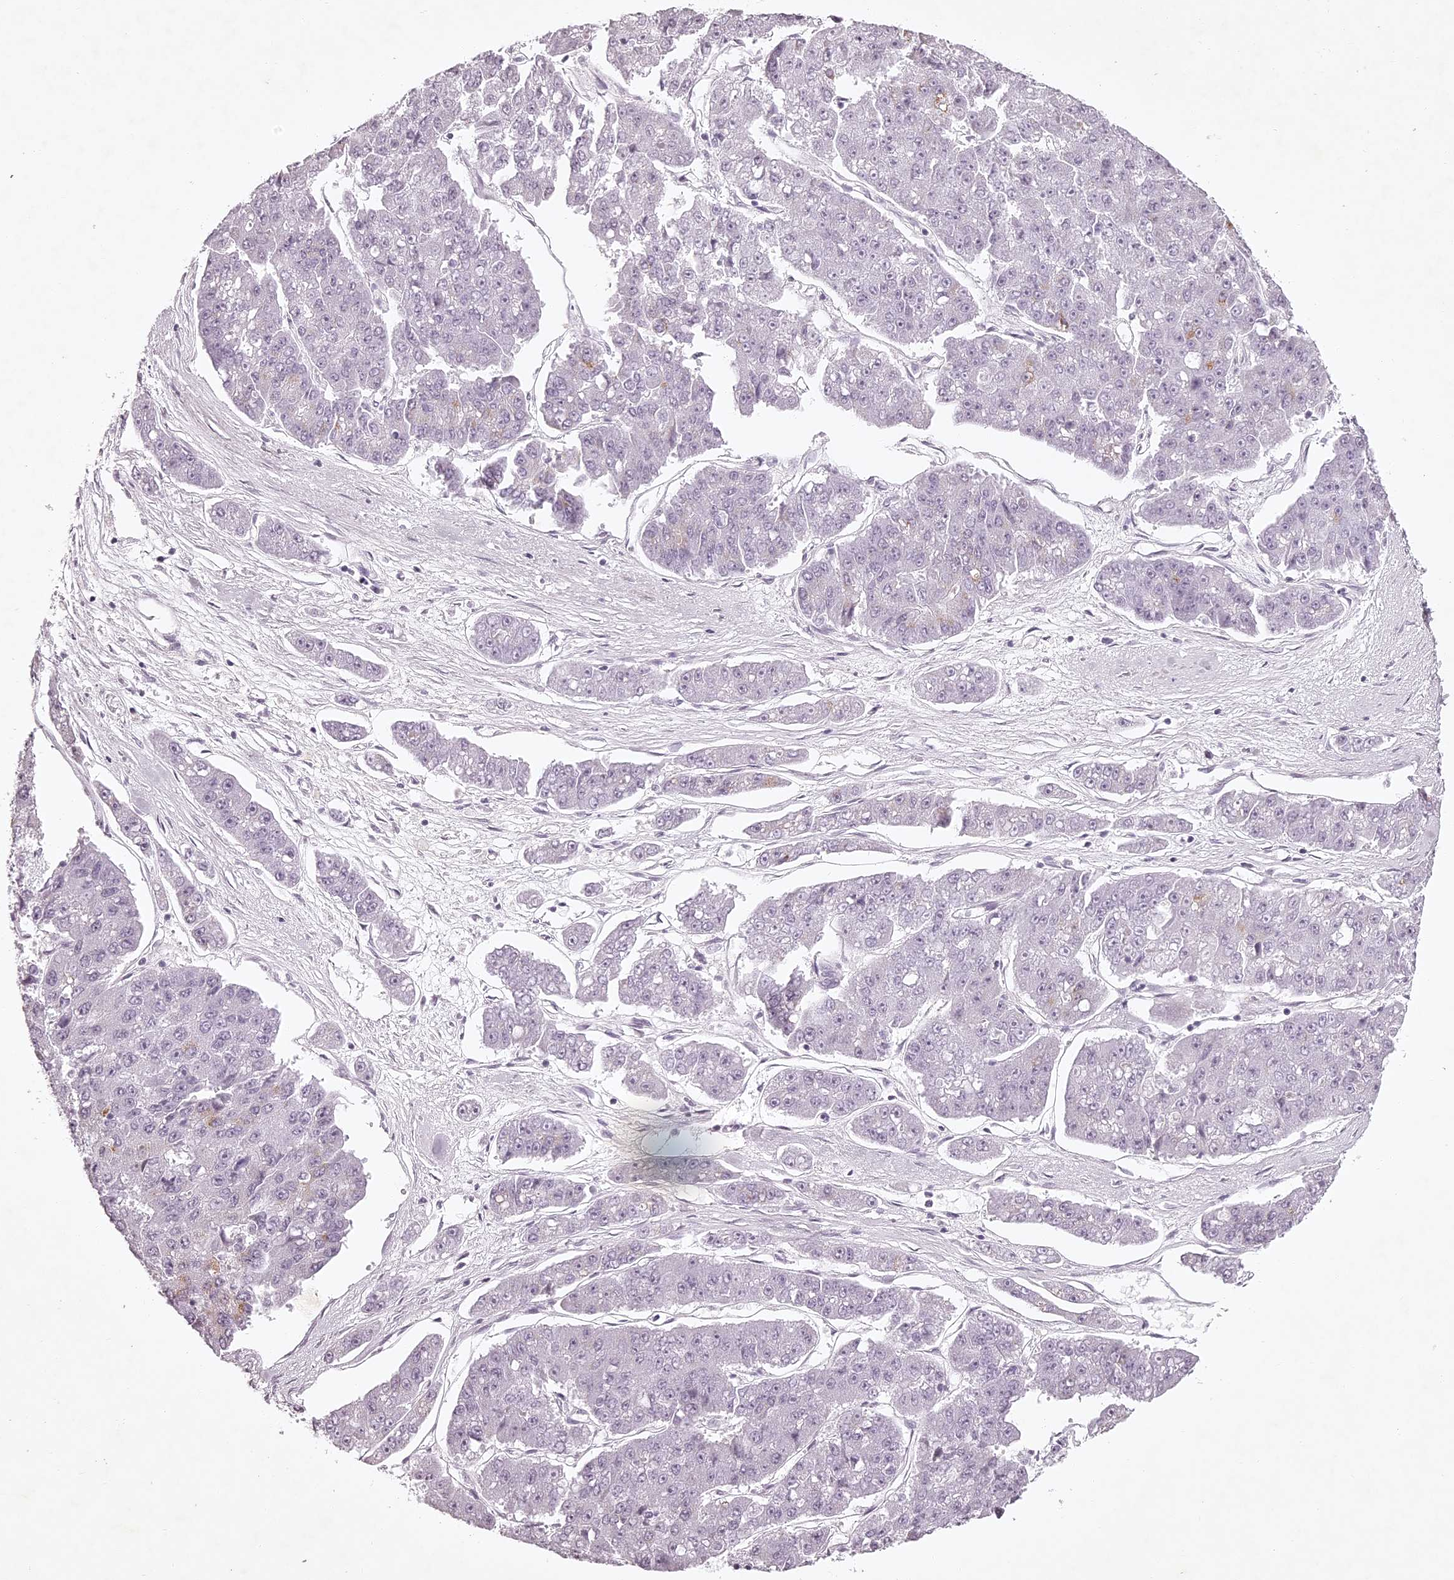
{"staining": {"intensity": "moderate", "quantity": "<25%", "location": "cytoplasmic/membranous"}, "tissue": "pancreatic cancer", "cell_type": "Tumor cells", "image_type": "cancer", "snomed": [{"axis": "morphology", "description": "Adenocarcinoma, NOS"}, {"axis": "topography", "description": "Pancreas"}], "caption": "Pancreatic adenocarcinoma was stained to show a protein in brown. There is low levels of moderate cytoplasmic/membranous staining in about <25% of tumor cells.", "gene": "ELAPOR1", "patient": {"sex": "male", "age": 50}}